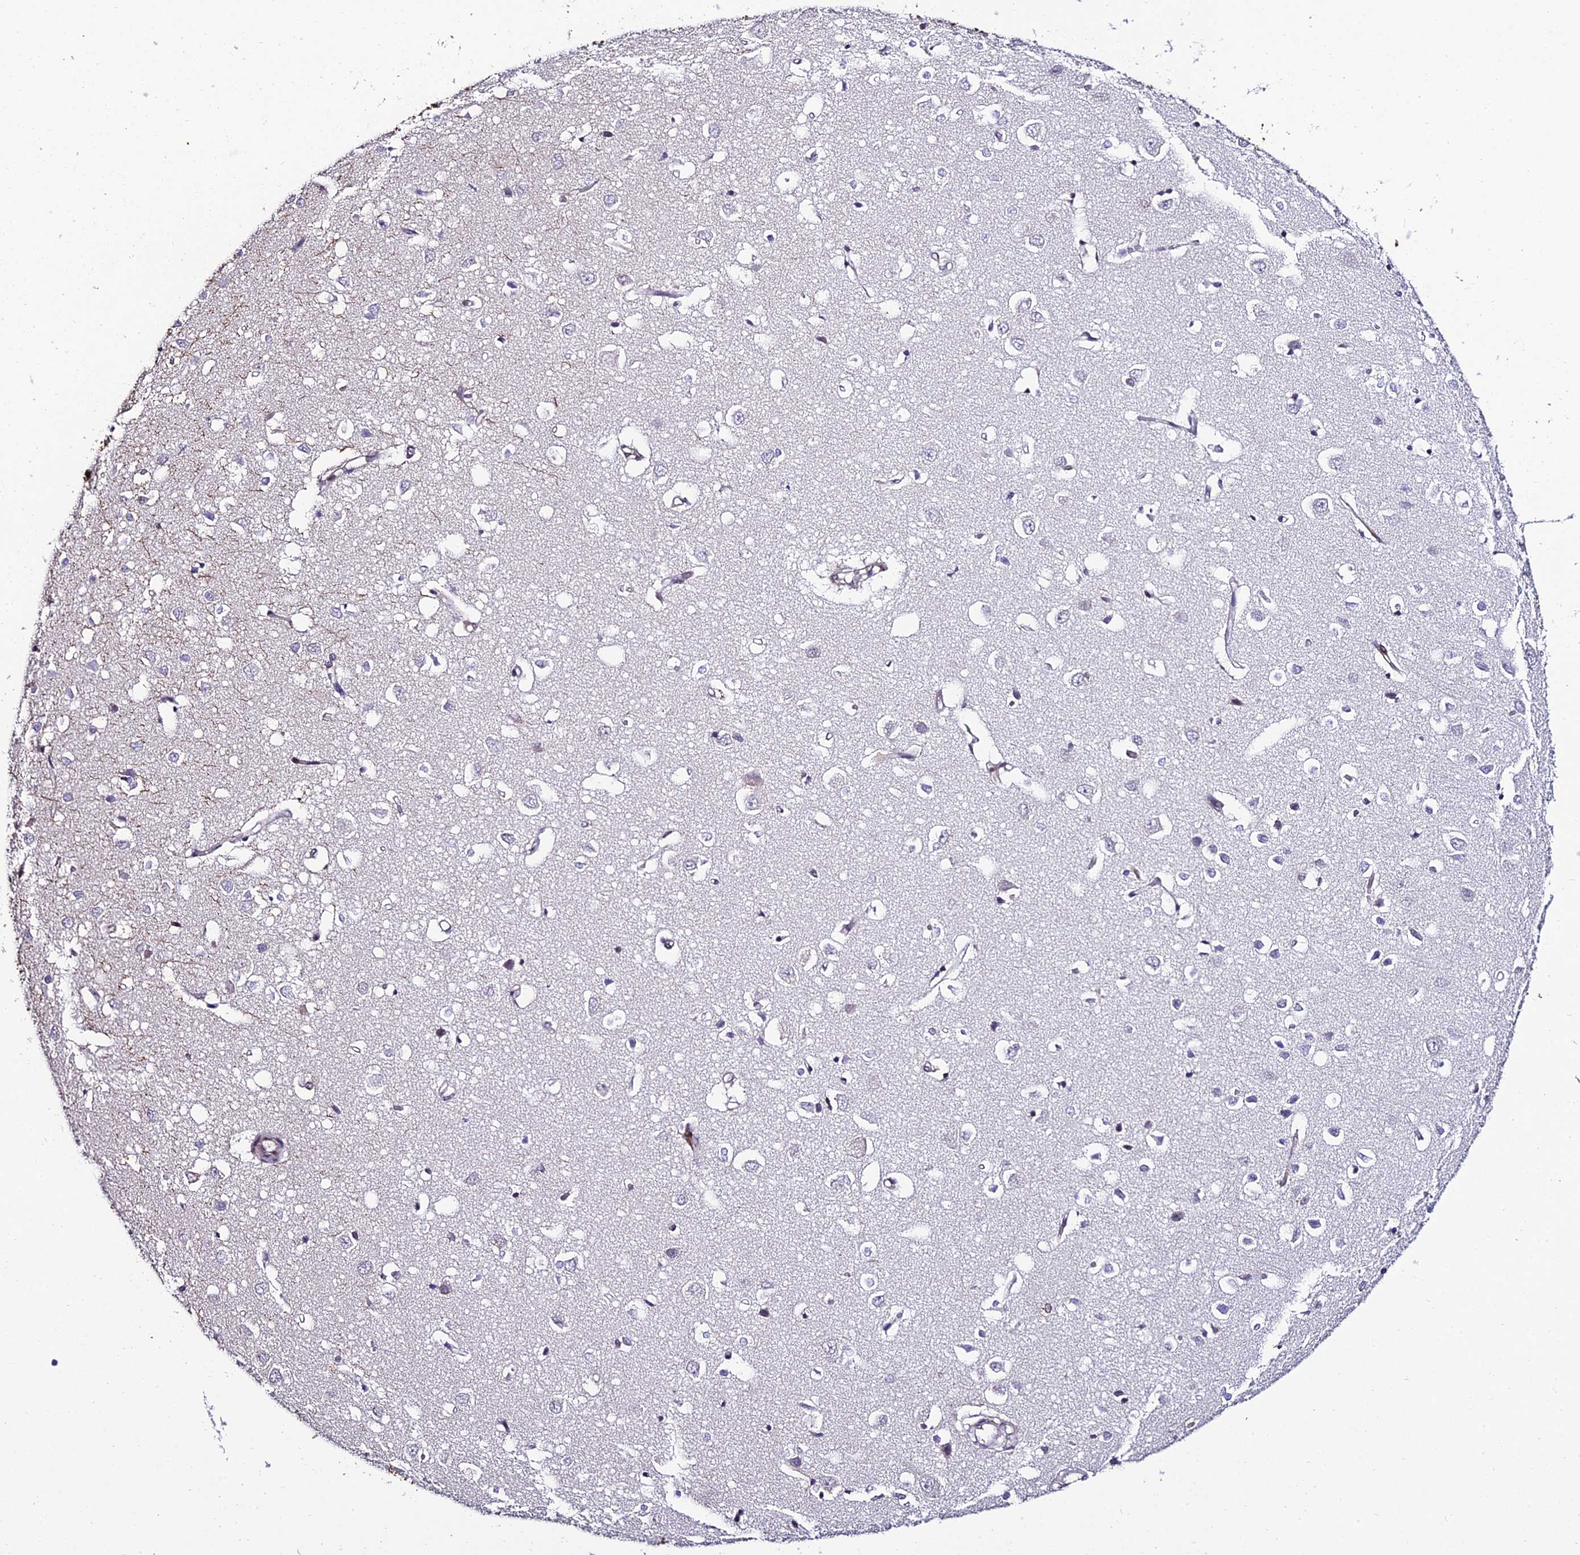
{"staining": {"intensity": "moderate", "quantity": "25%-75%", "location": "cytoplasmic/membranous"}, "tissue": "cerebral cortex", "cell_type": "Endothelial cells", "image_type": "normal", "snomed": [{"axis": "morphology", "description": "Normal tissue, NOS"}, {"axis": "topography", "description": "Cerebral cortex"}], "caption": "This photomicrograph demonstrates unremarkable cerebral cortex stained with IHC to label a protein in brown. The cytoplasmic/membranous of endothelial cells show moderate positivity for the protein. Nuclei are counter-stained blue.", "gene": "DDX19A", "patient": {"sex": "female", "age": 64}}